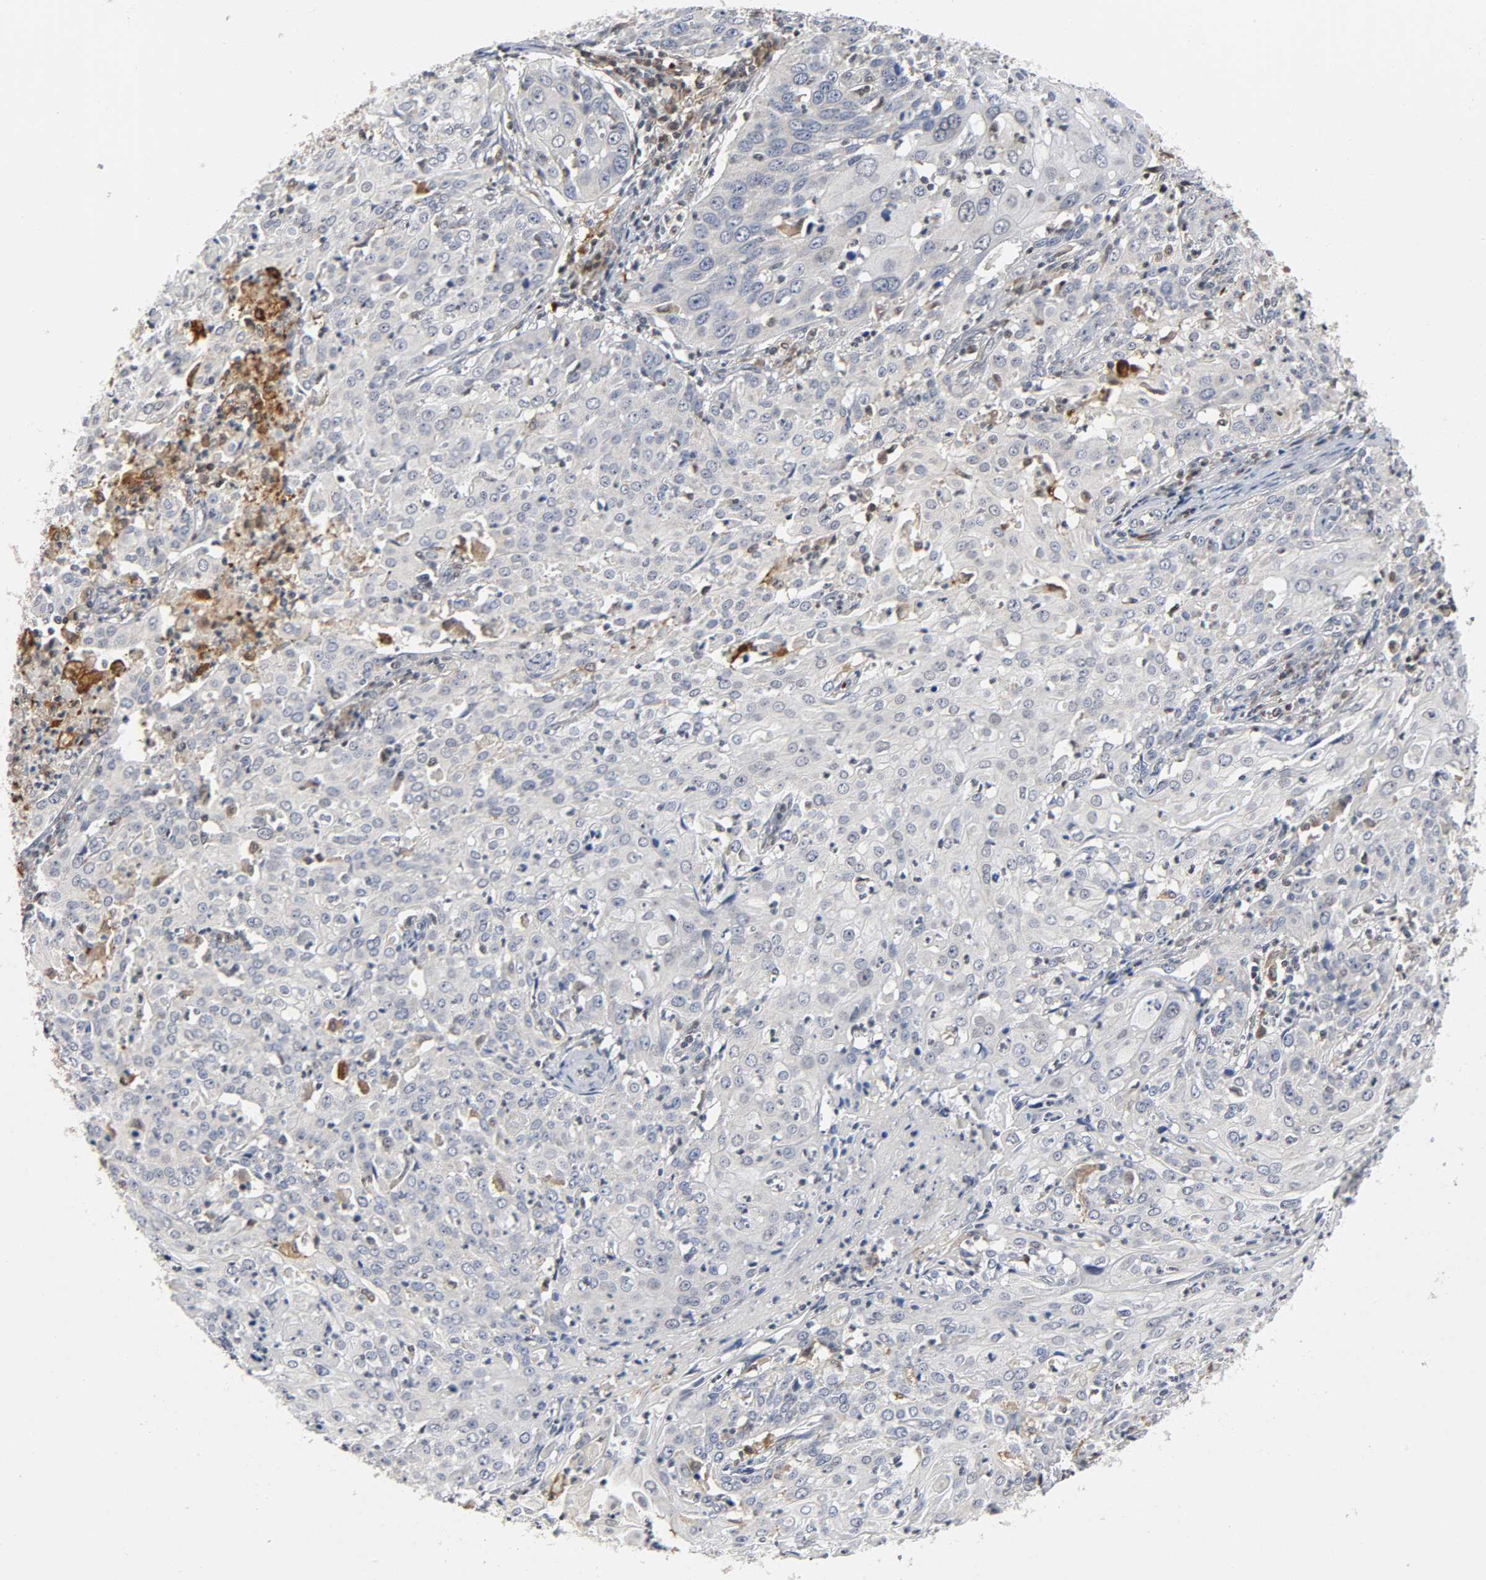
{"staining": {"intensity": "negative", "quantity": "none", "location": "none"}, "tissue": "cervical cancer", "cell_type": "Tumor cells", "image_type": "cancer", "snomed": [{"axis": "morphology", "description": "Squamous cell carcinoma, NOS"}, {"axis": "topography", "description": "Cervix"}], "caption": "High power microscopy photomicrograph of an immunohistochemistry (IHC) histopathology image of cervical cancer, revealing no significant expression in tumor cells. Nuclei are stained in blue.", "gene": "KAT2B", "patient": {"sex": "female", "age": 39}}